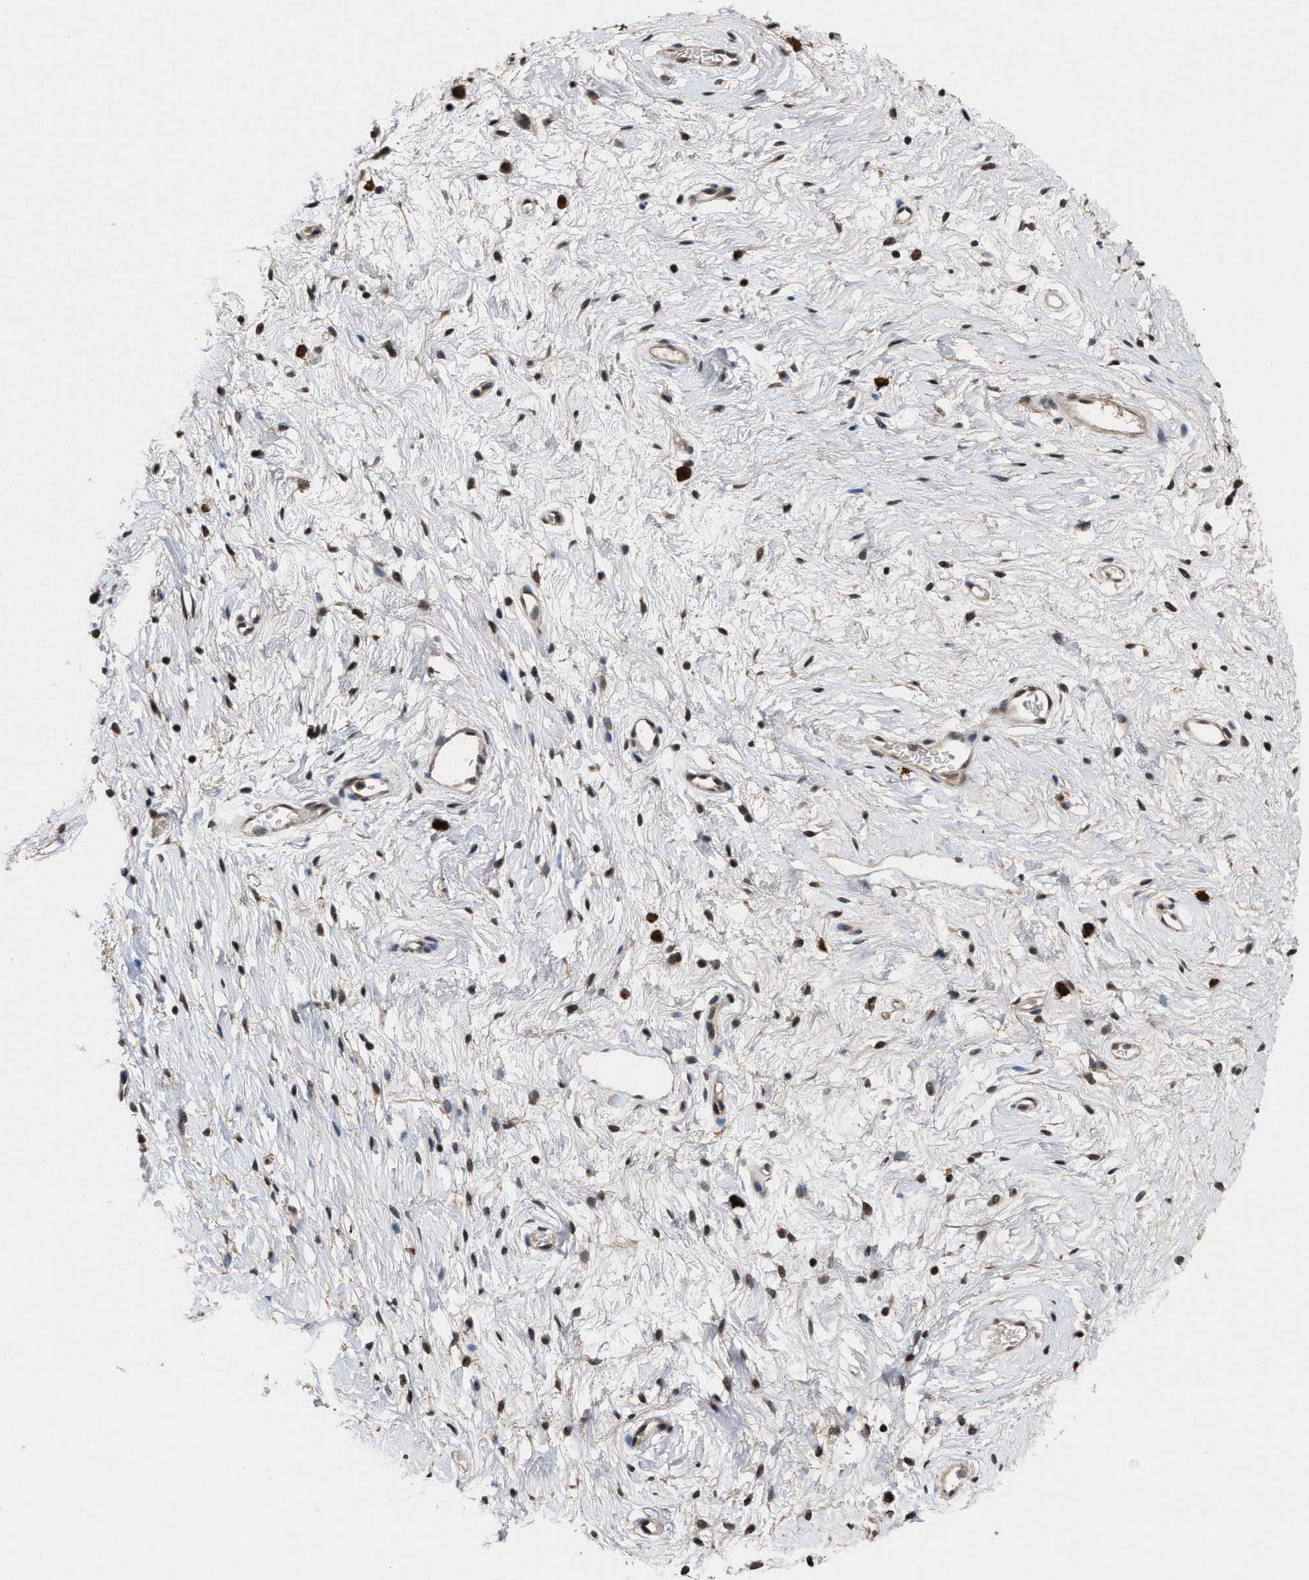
{"staining": {"intensity": "moderate", "quantity": ">75%", "location": "nuclear"}, "tissue": "cervix", "cell_type": "Squamous epithelial cells", "image_type": "normal", "snomed": [{"axis": "morphology", "description": "Normal tissue, NOS"}, {"axis": "topography", "description": "Cervix"}], "caption": "Immunohistochemical staining of benign human cervix demonstrates >75% levels of moderate nuclear protein staining in about >75% of squamous epithelial cells. The staining was performed using DAB (3,3'-diaminobenzidine), with brown indicating positive protein expression. Nuclei are stained blue with hematoxylin.", "gene": "C9orf78", "patient": {"sex": "female", "age": 77}}